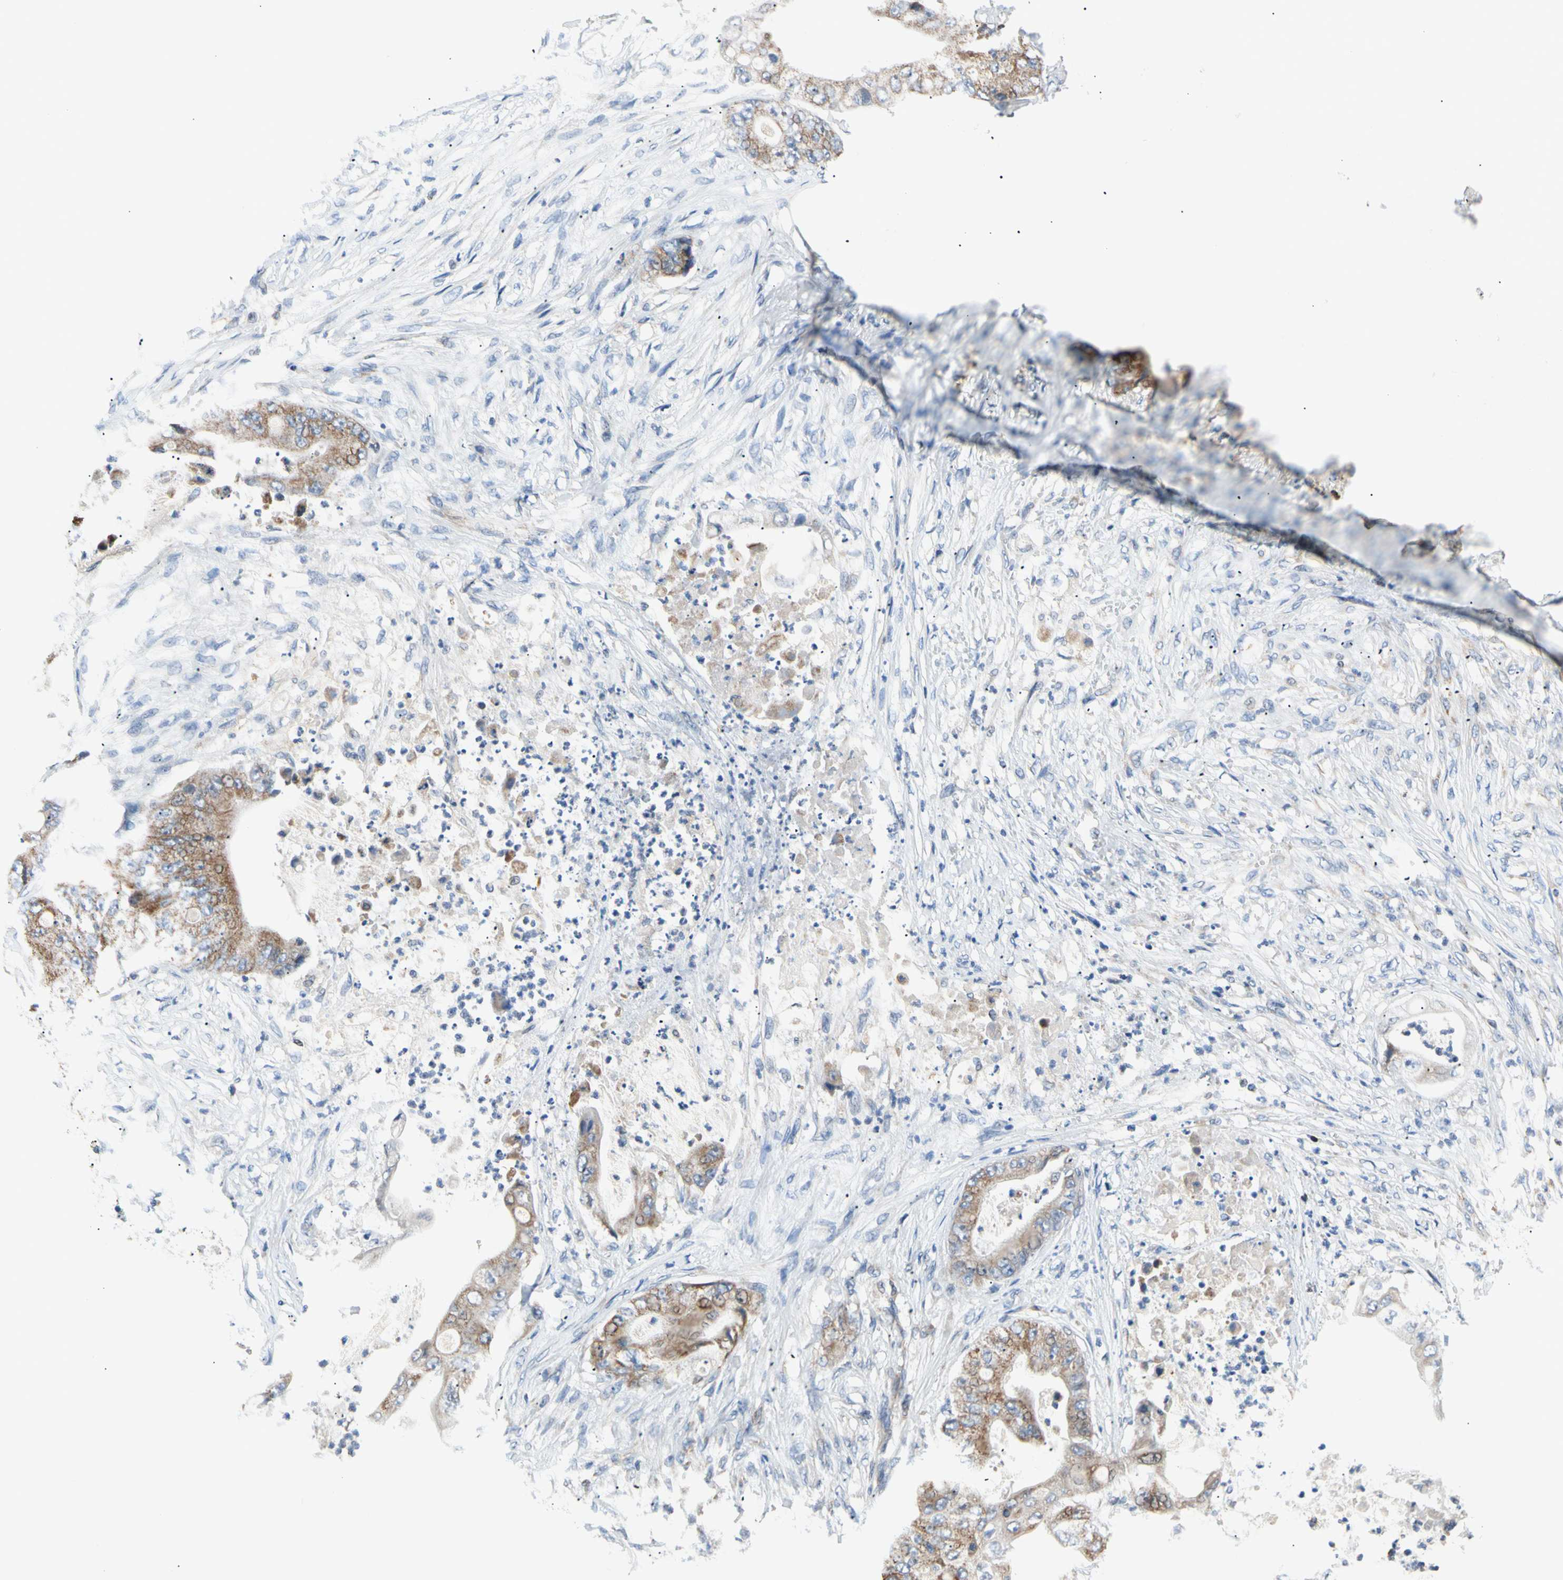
{"staining": {"intensity": "moderate", "quantity": ">75%", "location": "cytoplasmic/membranous"}, "tissue": "stomach cancer", "cell_type": "Tumor cells", "image_type": "cancer", "snomed": [{"axis": "morphology", "description": "Adenocarcinoma, NOS"}, {"axis": "topography", "description": "Stomach"}], "caption": "DAB (3,3'-diaminobenzidine) immunohistochemical staining of human stomach adenocarcinoma displays moderate cytoplasmic/membranous protein expression in about >75% of tumor cells.", "gene": "ACAT1", "patient": {"sex": "female", "age": 73}}